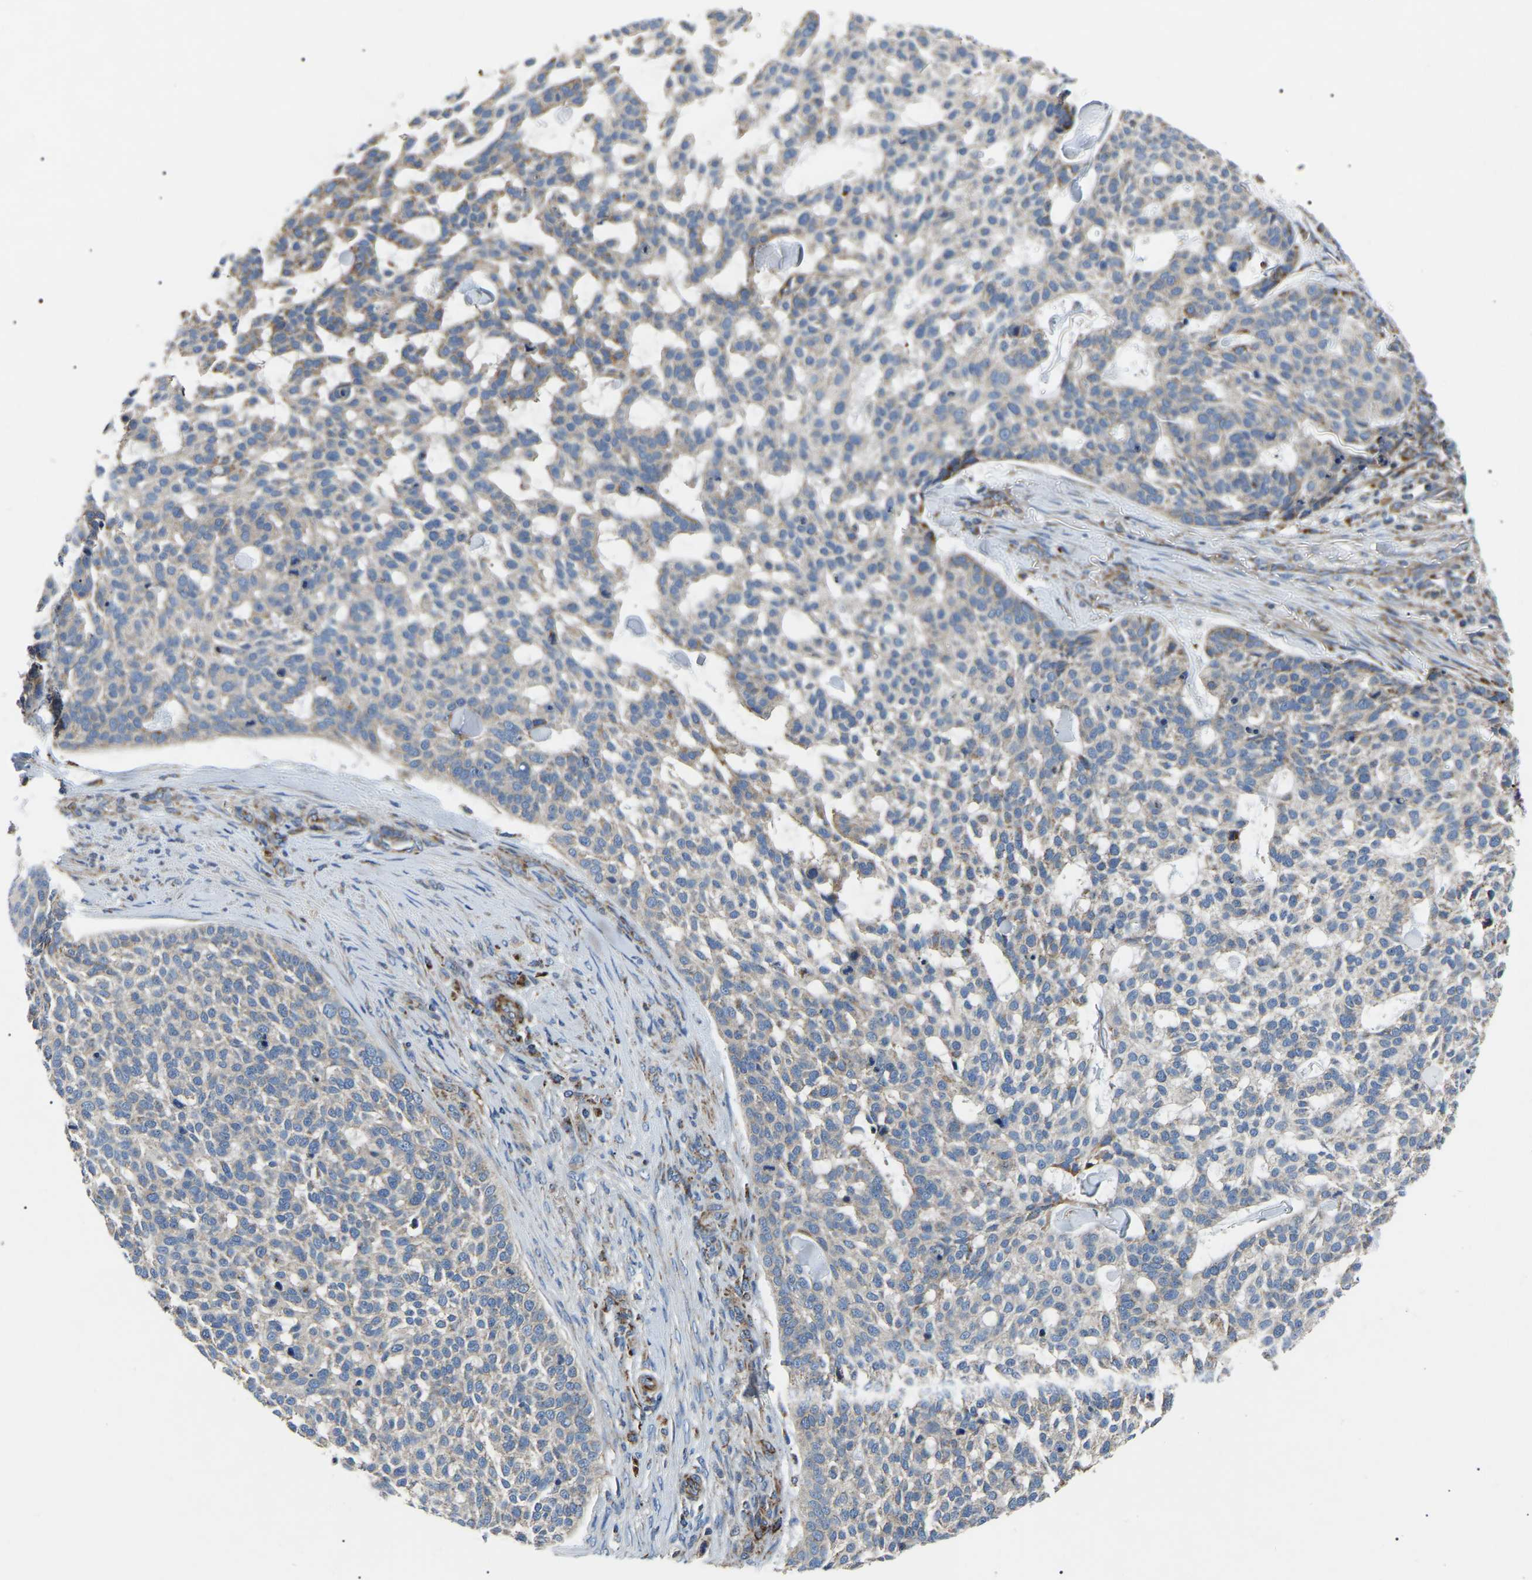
{"staining": {"intensity": "moderate", "quantity": "<25%", "location": "cytoplasmic/membranous"}, "tissue": "skin cancer", "cell_type": "Tumor cells", "image_type": "cancer", "snomed": [{"axis": "morphology", "description": "Basal cell carcinoma"}, {"axis": "topography", "description": "Skin"}], "caption": "A brown stain highlights moderate cytoplasmic/membranous staining of a protein in human basal cell carcinoma (skin) tumor cells.", "gene": "PPM1E", "patient": {"sex": "female", "age": 64}}